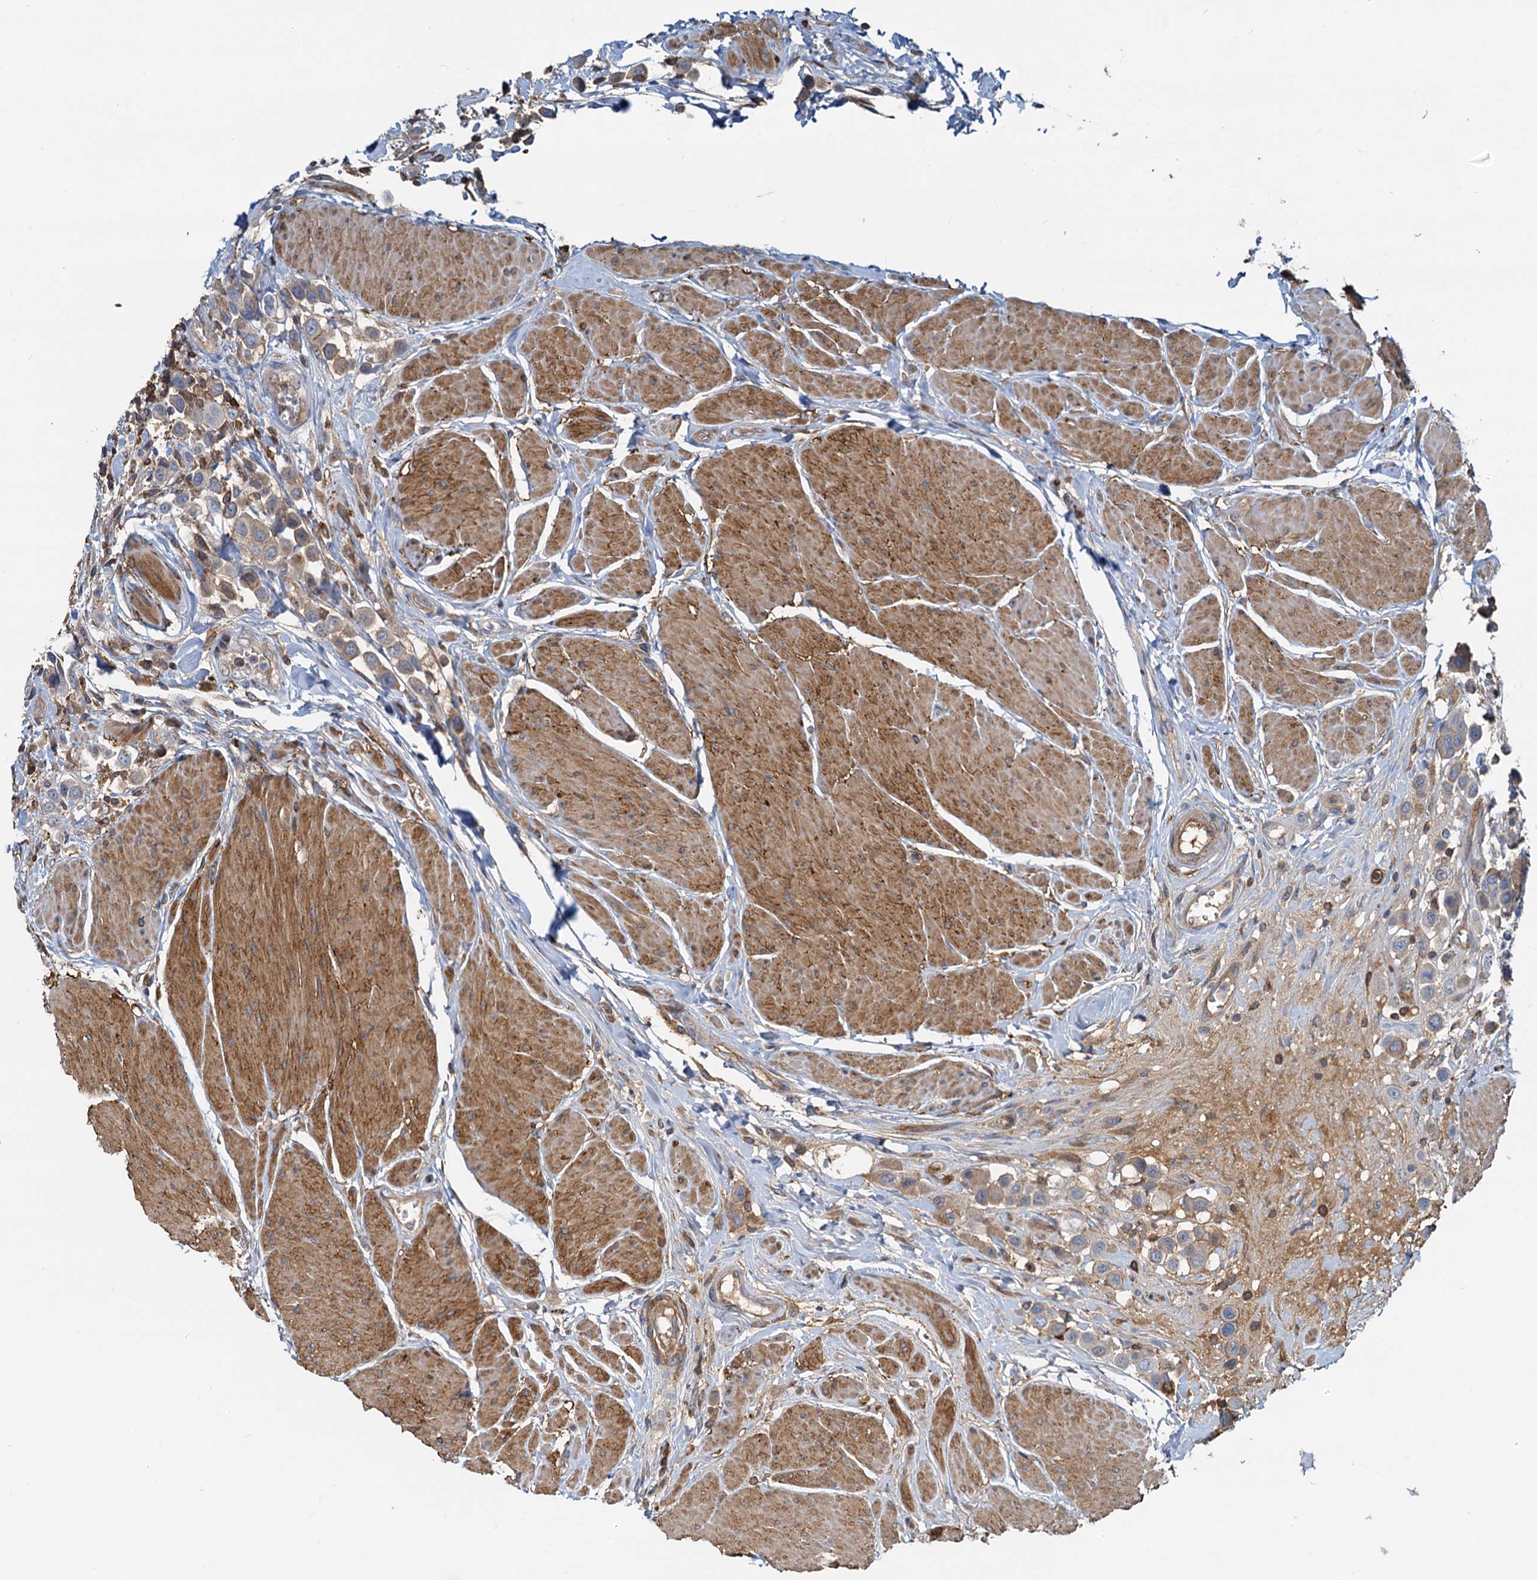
{"staining": {"intensity": "moderate", "quantity": "<25%", "location": "cytoplasmic/membranous"}, "tissue": "urothelial cancer", "cell_type": "Tumor cells", "image_type": "cancer", "snomed": [{"axis": "morphology", "description": "Urothelial carcinoma, High grade"}, {"axis": "topography", "description": "Urinary bladder"}], "caption": "This is a histology image of immunohistochemistry staining of urothelial cancer, which shows moderate staining in the cytoplasmic/membranous of tumor cells.", "gene": "LNX2", "patient": {"sex": "male", "age": 50}}